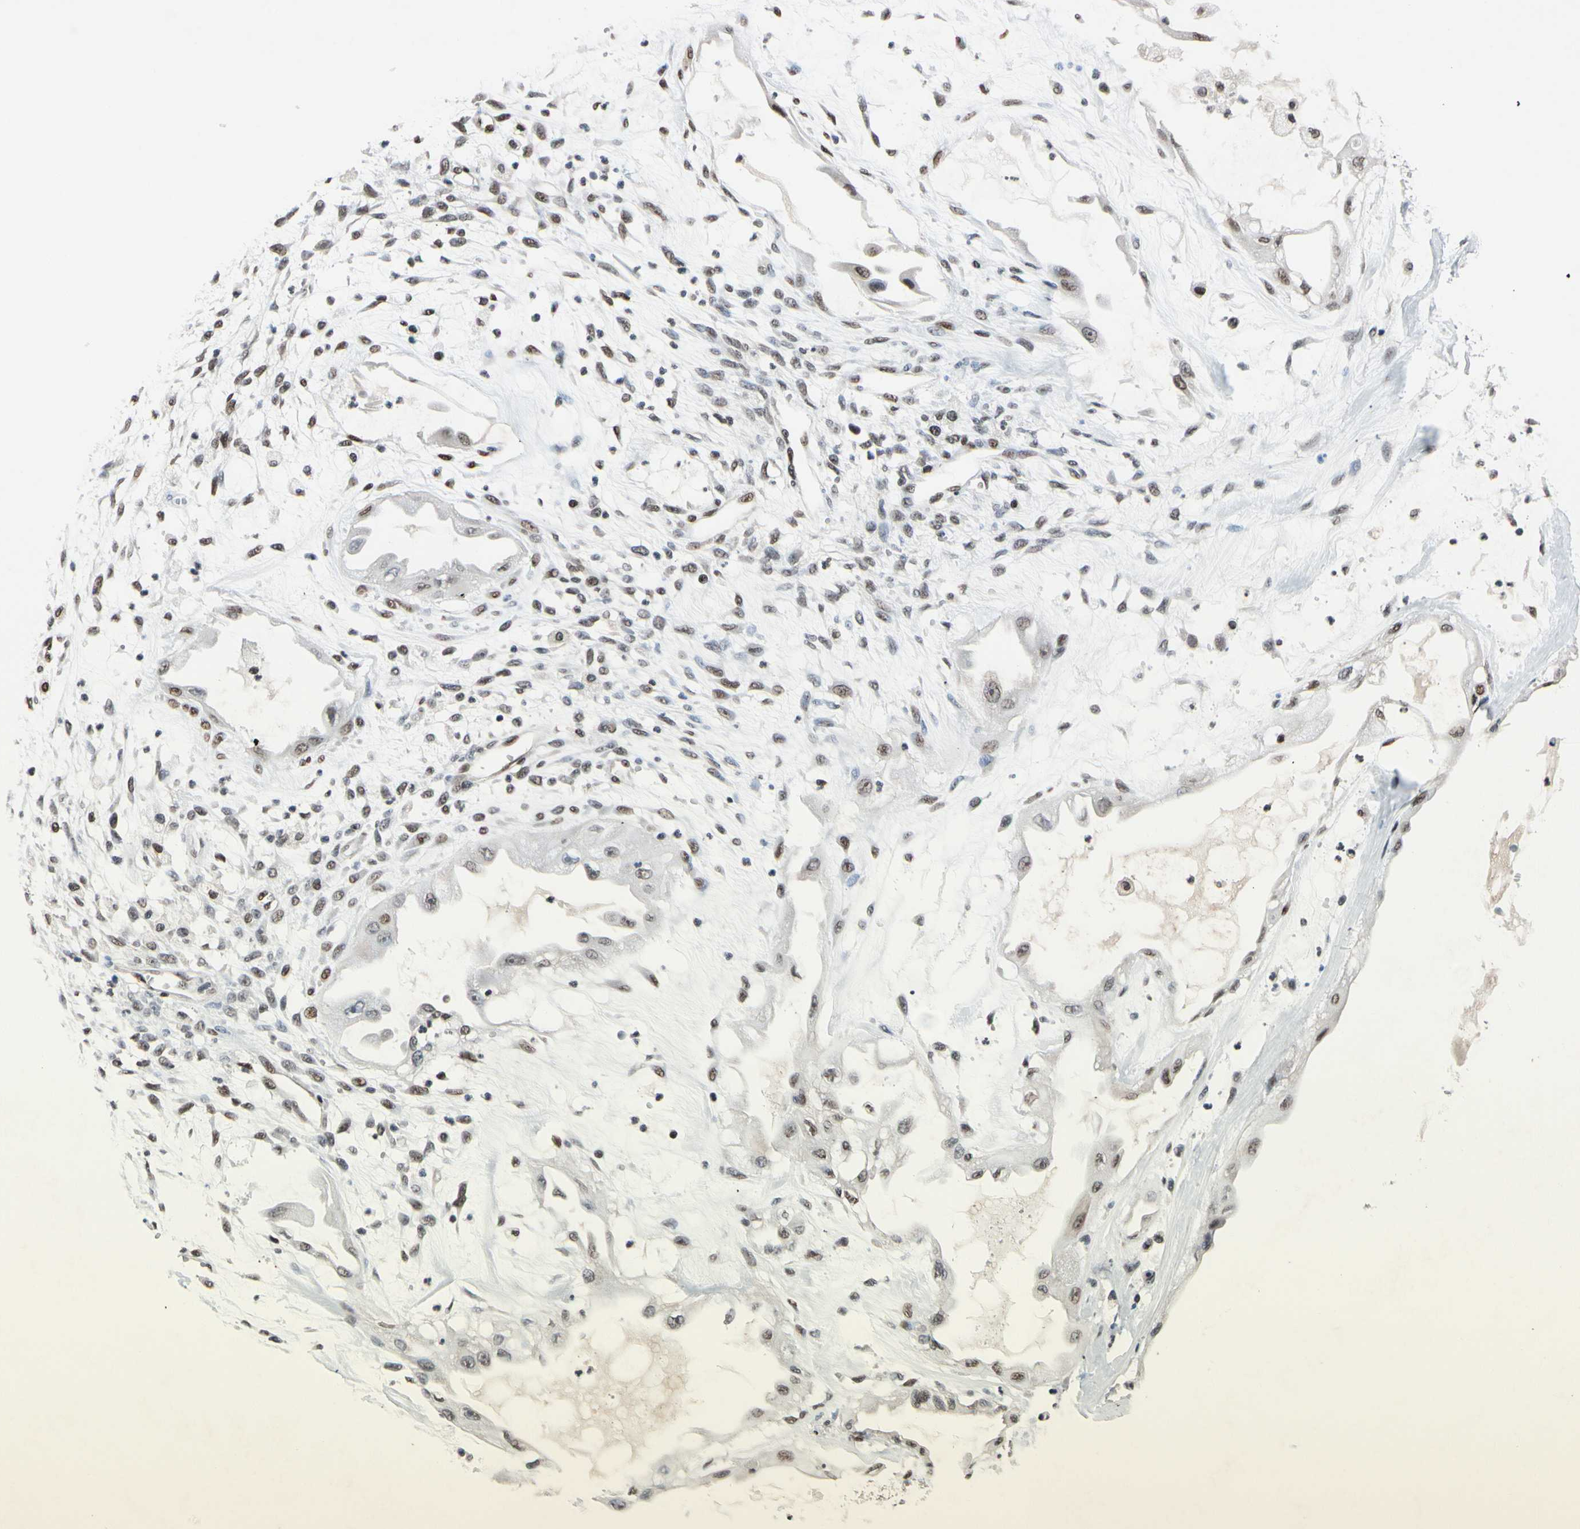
{"staining": {"intensity": "moderate", "quantity": ">75%", "location": "nuclear"}, "tissue": "ovarian cancer", "cell_type": "Tumor cells", "image_type": "cancer", "snomed": [{"axis": "morphology", "description": "Carcinoma, NOS"}, {"axis": "morphology", "description": "Carcinoma, endometroid"}, {"axis": "topography", "description": "Ovary"}], "caption": "The histopathology image exhibits a brown stain indicating the presence of a protein in the nuclear of tumor cells in ovarian cancer (carcinoma).", "gene": "RECQL", "patient": {"sex": "female", "age": 50}}